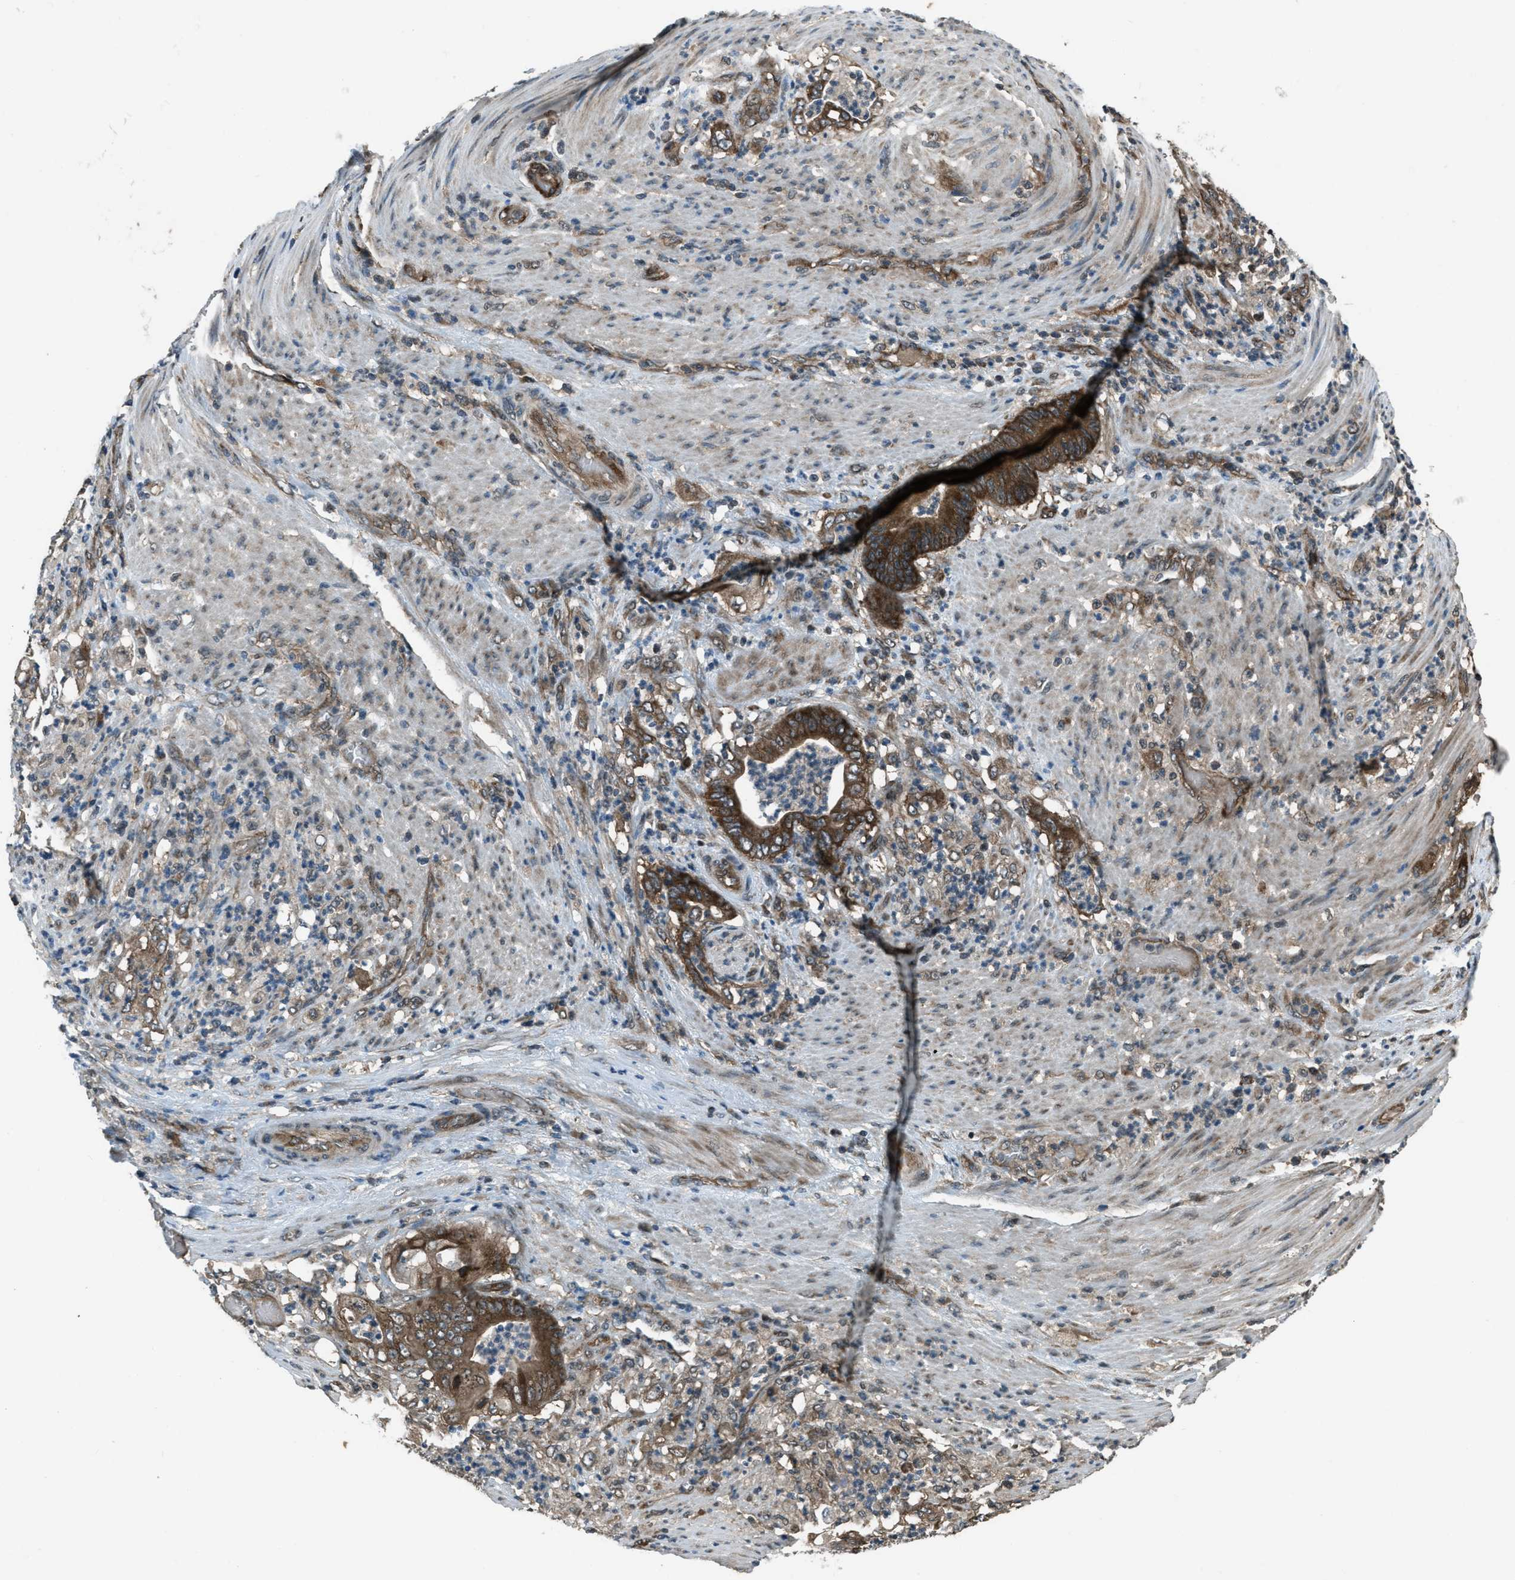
{"staining": {"intensity": "strong", "quantity": ">75%", "location": "cytoplasmic/membranous"}, "tissue": "stomach cancer", "cell_type": "Tumor cells", "image_type": "cancer", "snomed": [{"axis": "morphology", "description": "Adenocarcinoma, NOS"}, {"axis": "topography", "description": "Stomach"}], "caption": "Brown immunohistochemical staining in stomach cancer (adenocarcinoma) reveals strong cytoplasmic/membranous positivity in about >75% of tumor cells.", "gene": "ASAP2", "patient": {"sex": "female", "age": 73}}